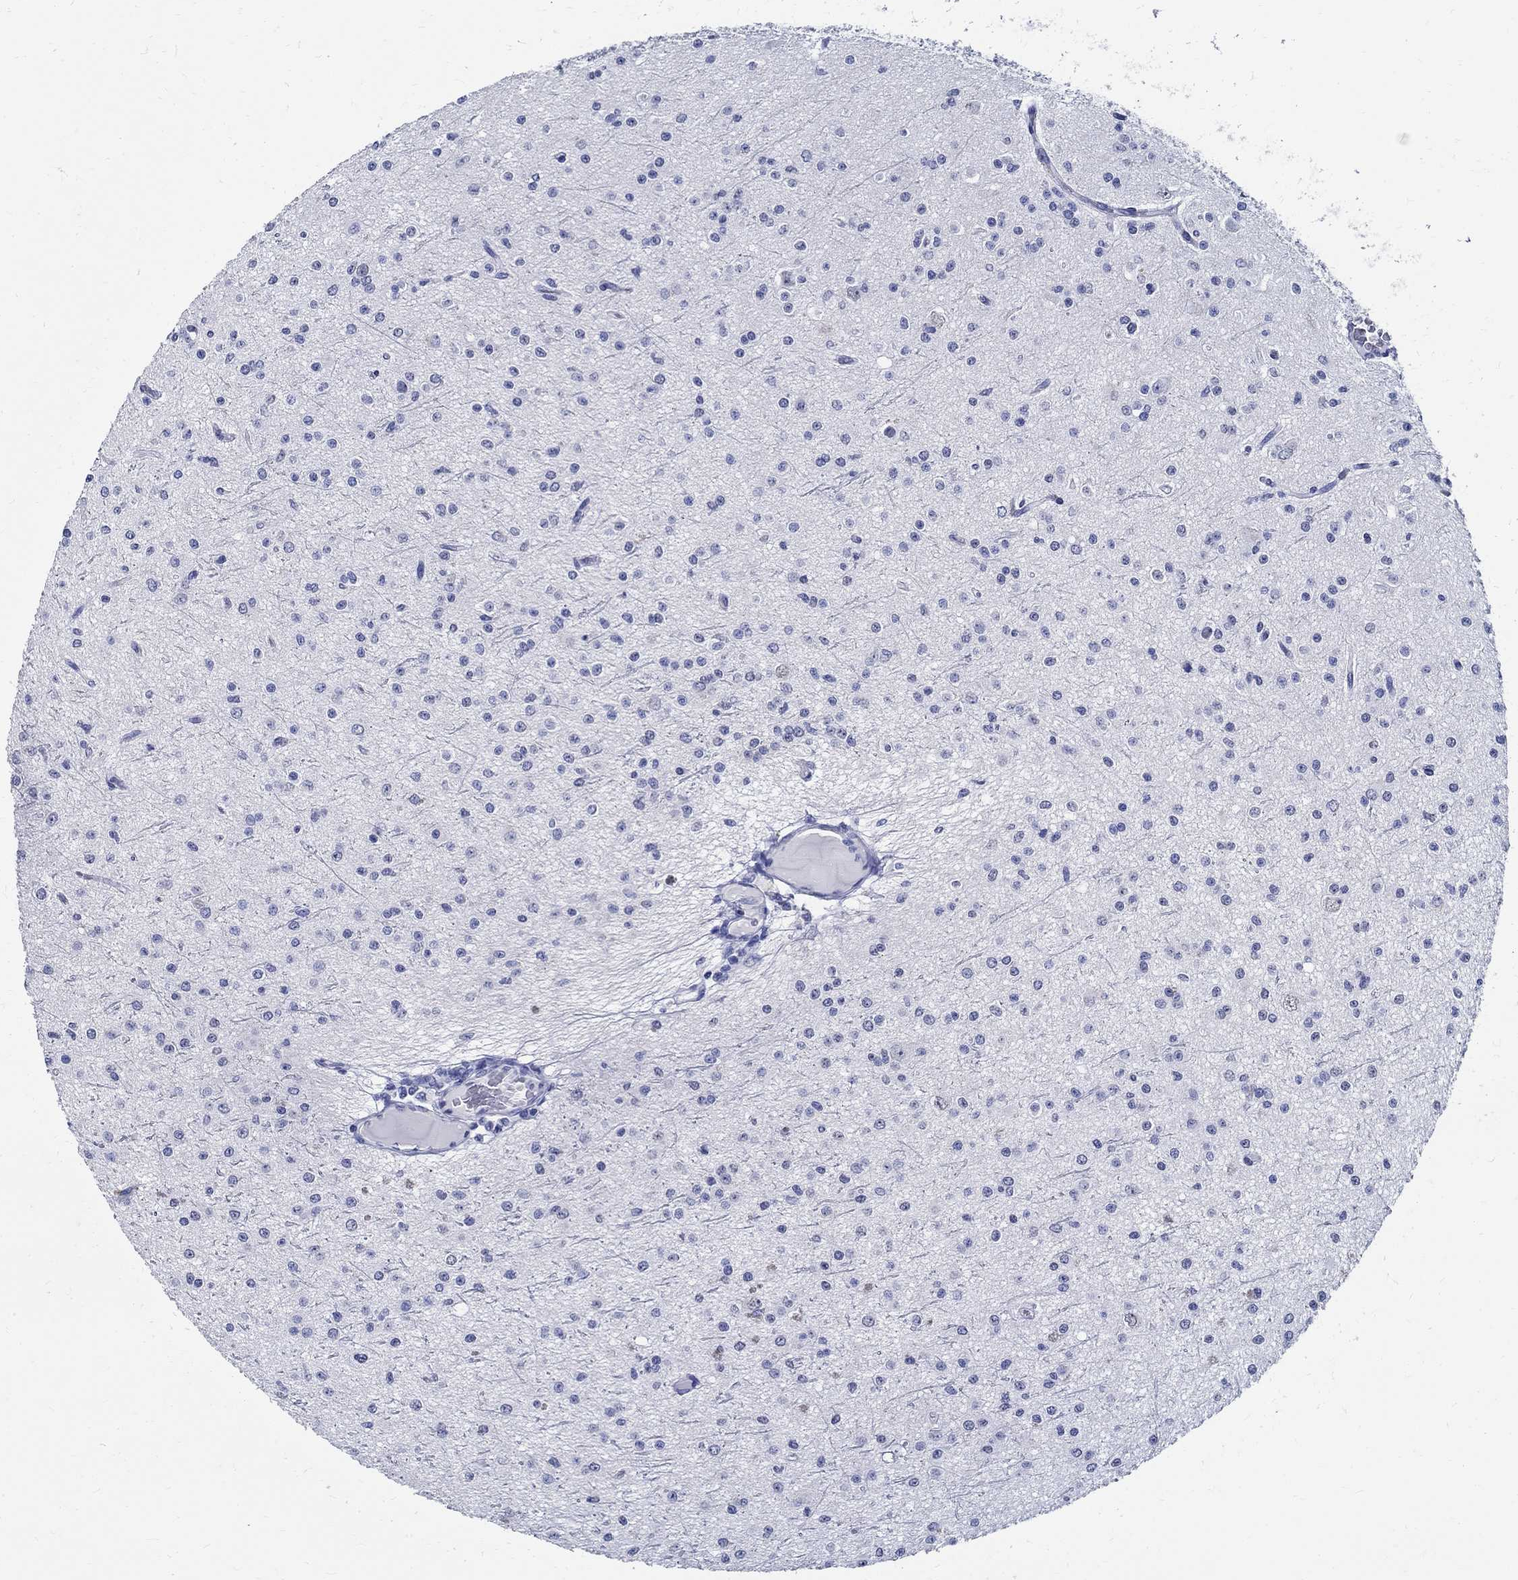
{"staining": {"intensity": "negative", "quantity": "none", "location": "none"}, "tissue": "glioma", "cell_type": "Tumor cells", "image_type": "cancer", "snomed": [{"axis": "morphology", "description": "Glioma, malignant, Low grade"}, {"axis": "topography", "description": "Brain"}], "caption": "Immunohistochemistry of human glioma shows no positivity in tumor cells.", "gene": "TSPAN16", "patient": {"sex": "male", "age": 27}}